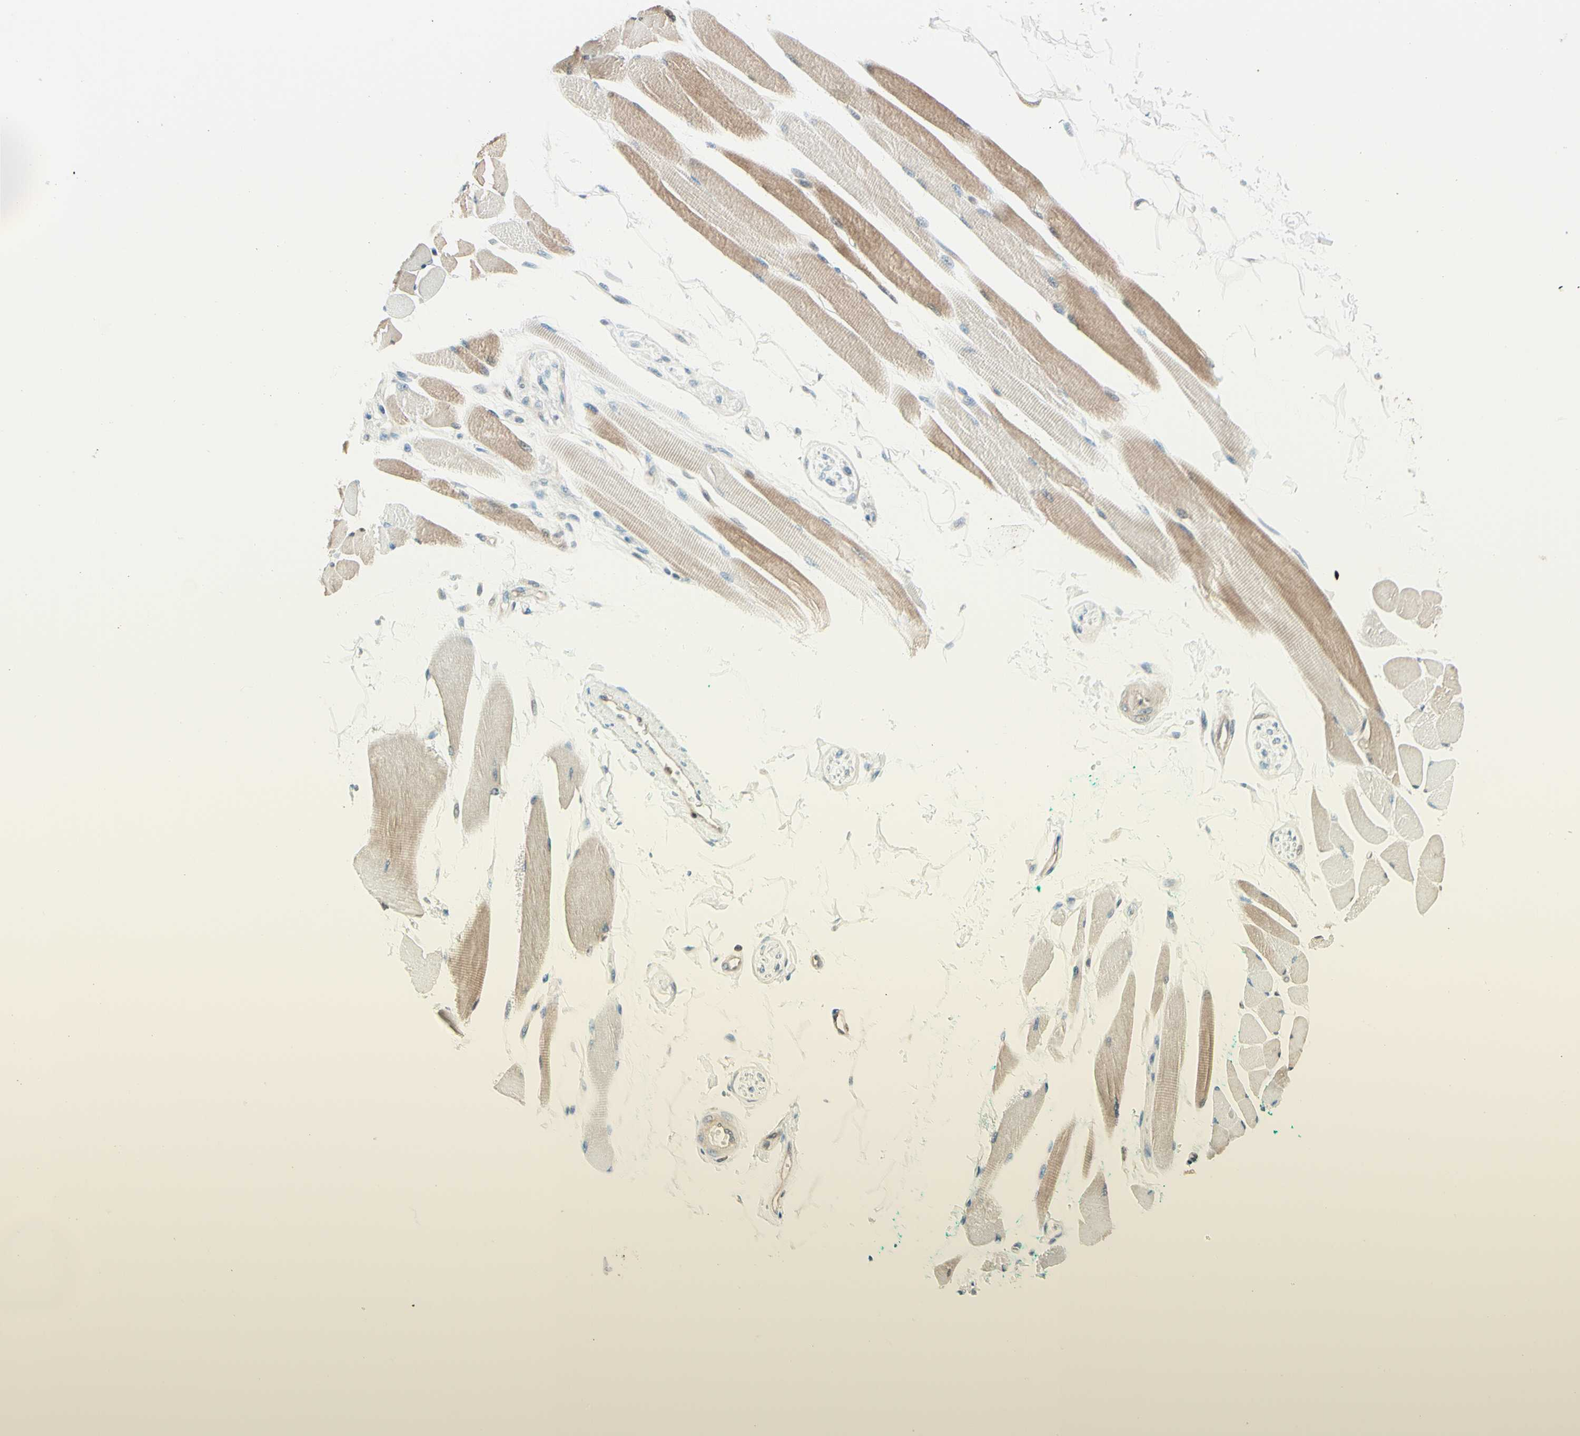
{"staining": {"intensity": "moderate", "quantity": "25%-75%", "location": "cytoplasmic/membranous"}, "tissue": "skeletal muscle", "cell_type": "Myocytes", "image_type": "normal", "snomed": [{"axis": "morphology", "description": "Normal tissue, NOS"}, {"axis": "topography", "description": "Skeletal muscle"}, {"axis": "topography", "description": "Oral tissue"}, {"axis": "topography", "description": "Peripheral nerve tissue"}], "caption": "Normal skeletal muscle demonstrates moderate cytoplasmic/membranous positivity in approximately 25%-75% of myocytes, visualized by immunohistochemistry.", "gene": "UPK3B", "patient": {"sex": "female", "age": 84}}